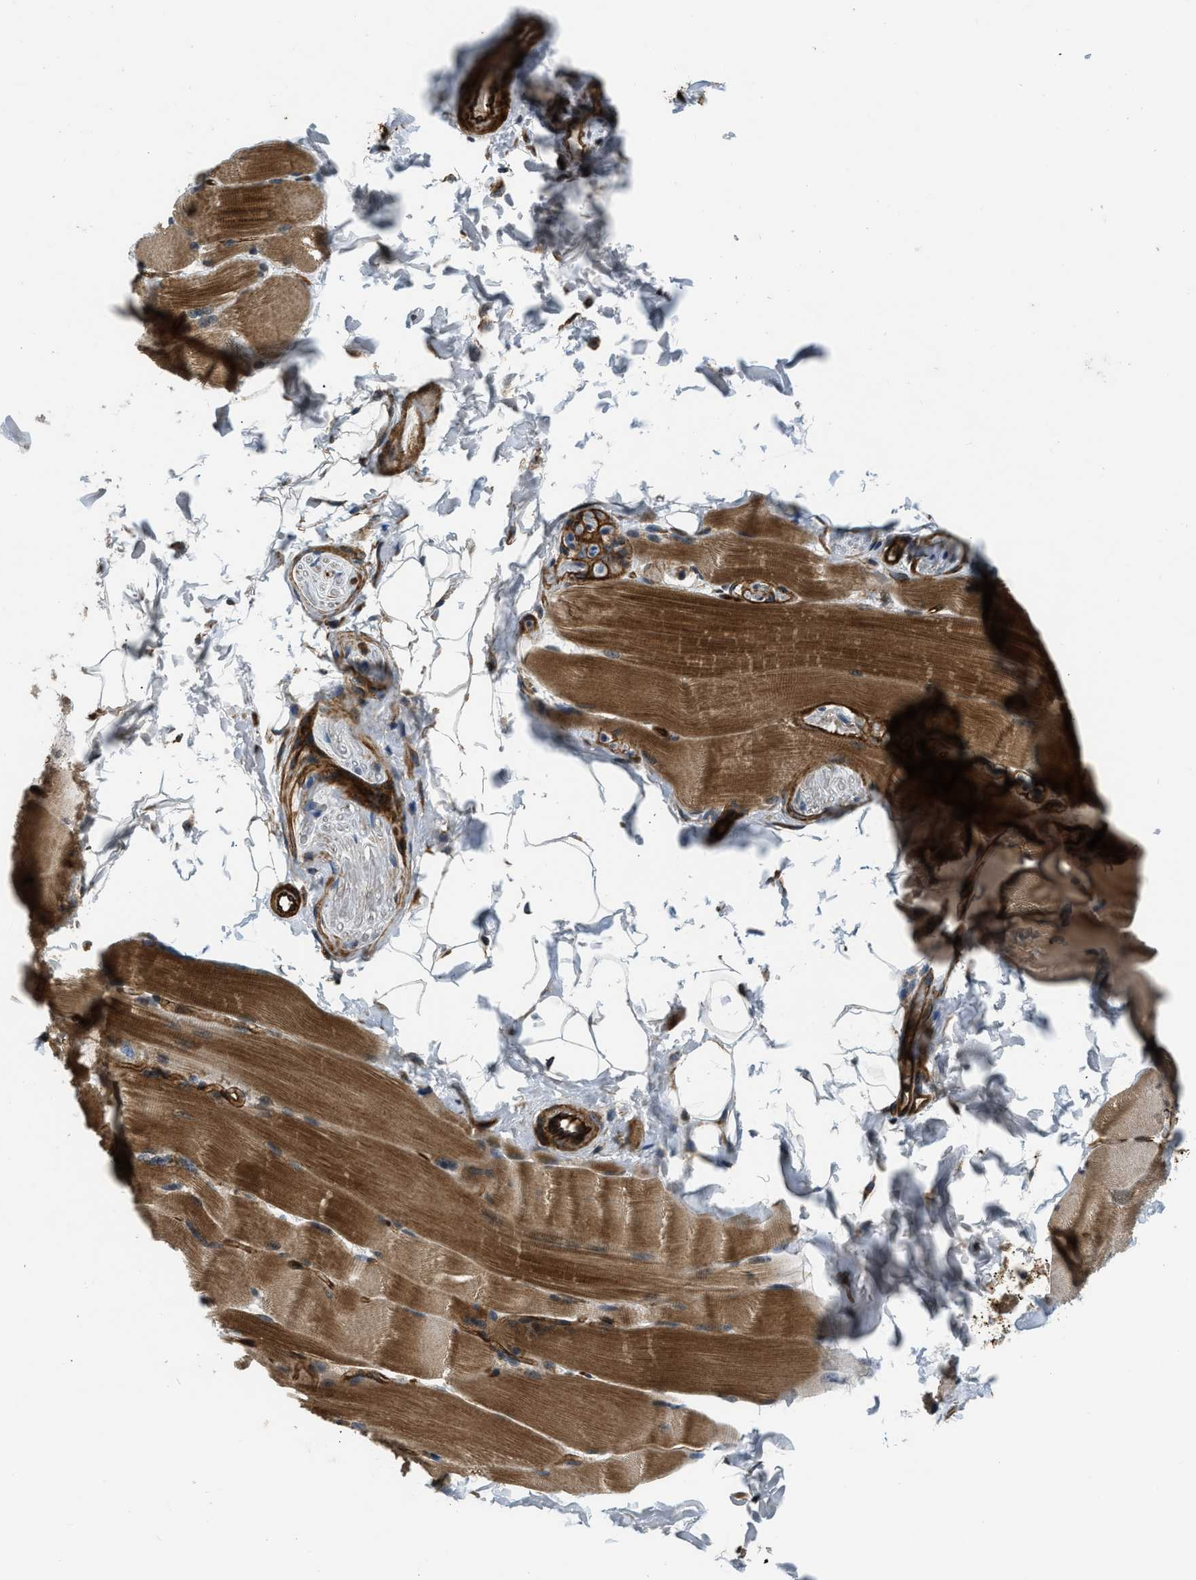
{"staining": {"intensity": "strong", "quantity": ">75%", "location": "cytoplasmic/membranous"}, "tissue": "skeletal muscle", "cell_type": "Myocytes", "image_type": "normal", "snomed": [{"axis": "morphology", "description": "Normal tissue, NOS"}, {"axis": "topography", "description": "Skin"}, {"axis": "topography", "description": "Skeletal muscle"}], "caption": "Benign skeletal muscle shows strong cytoplasmic/membranous positivity in about >75% of myocytes.", "gene": "GSDME", "patient": {"sex": "male", "age": 83}}